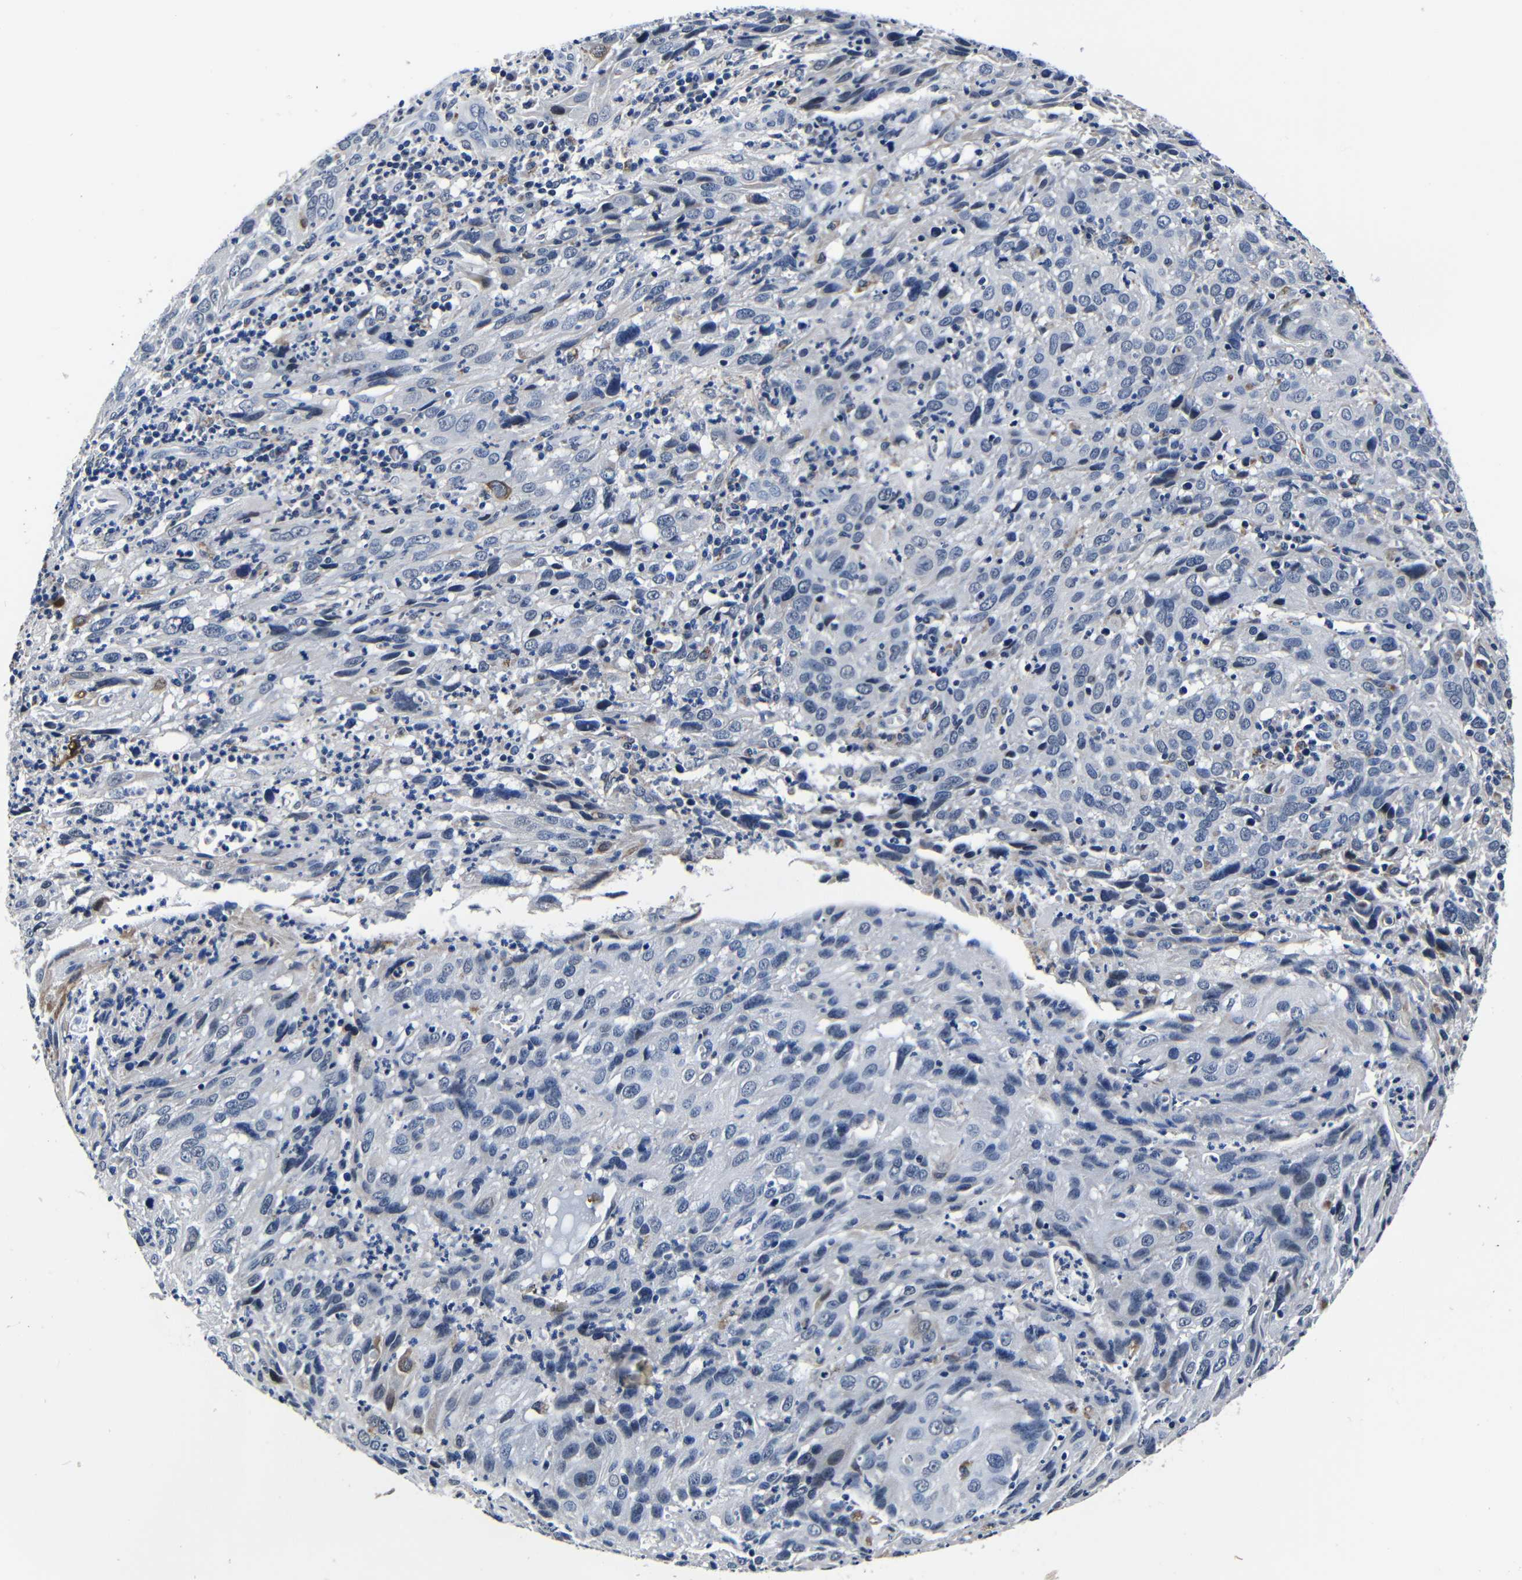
{"staining": {"intensity": "weak", "quantity": "<25%", "location": "cytoplasmic/membranous"}, "tissue": "cervical cancer", "cell_type": "Tumor cells", "image_type": "cancer", "snomed": [{"axis": "morphology", "description": "Squamous cell carcinoma, NOS"}, {"axis": "topography", "description": "Cervix"}], "caption": "High power microscopy micrograph of an immunohistochemistry photomicrograph of squamous cell carcinoma (cervical), revealing no significant positivity in tumor cells.", "gene": "DEPP1", "patient": {"sex": "female", "age": 32}}